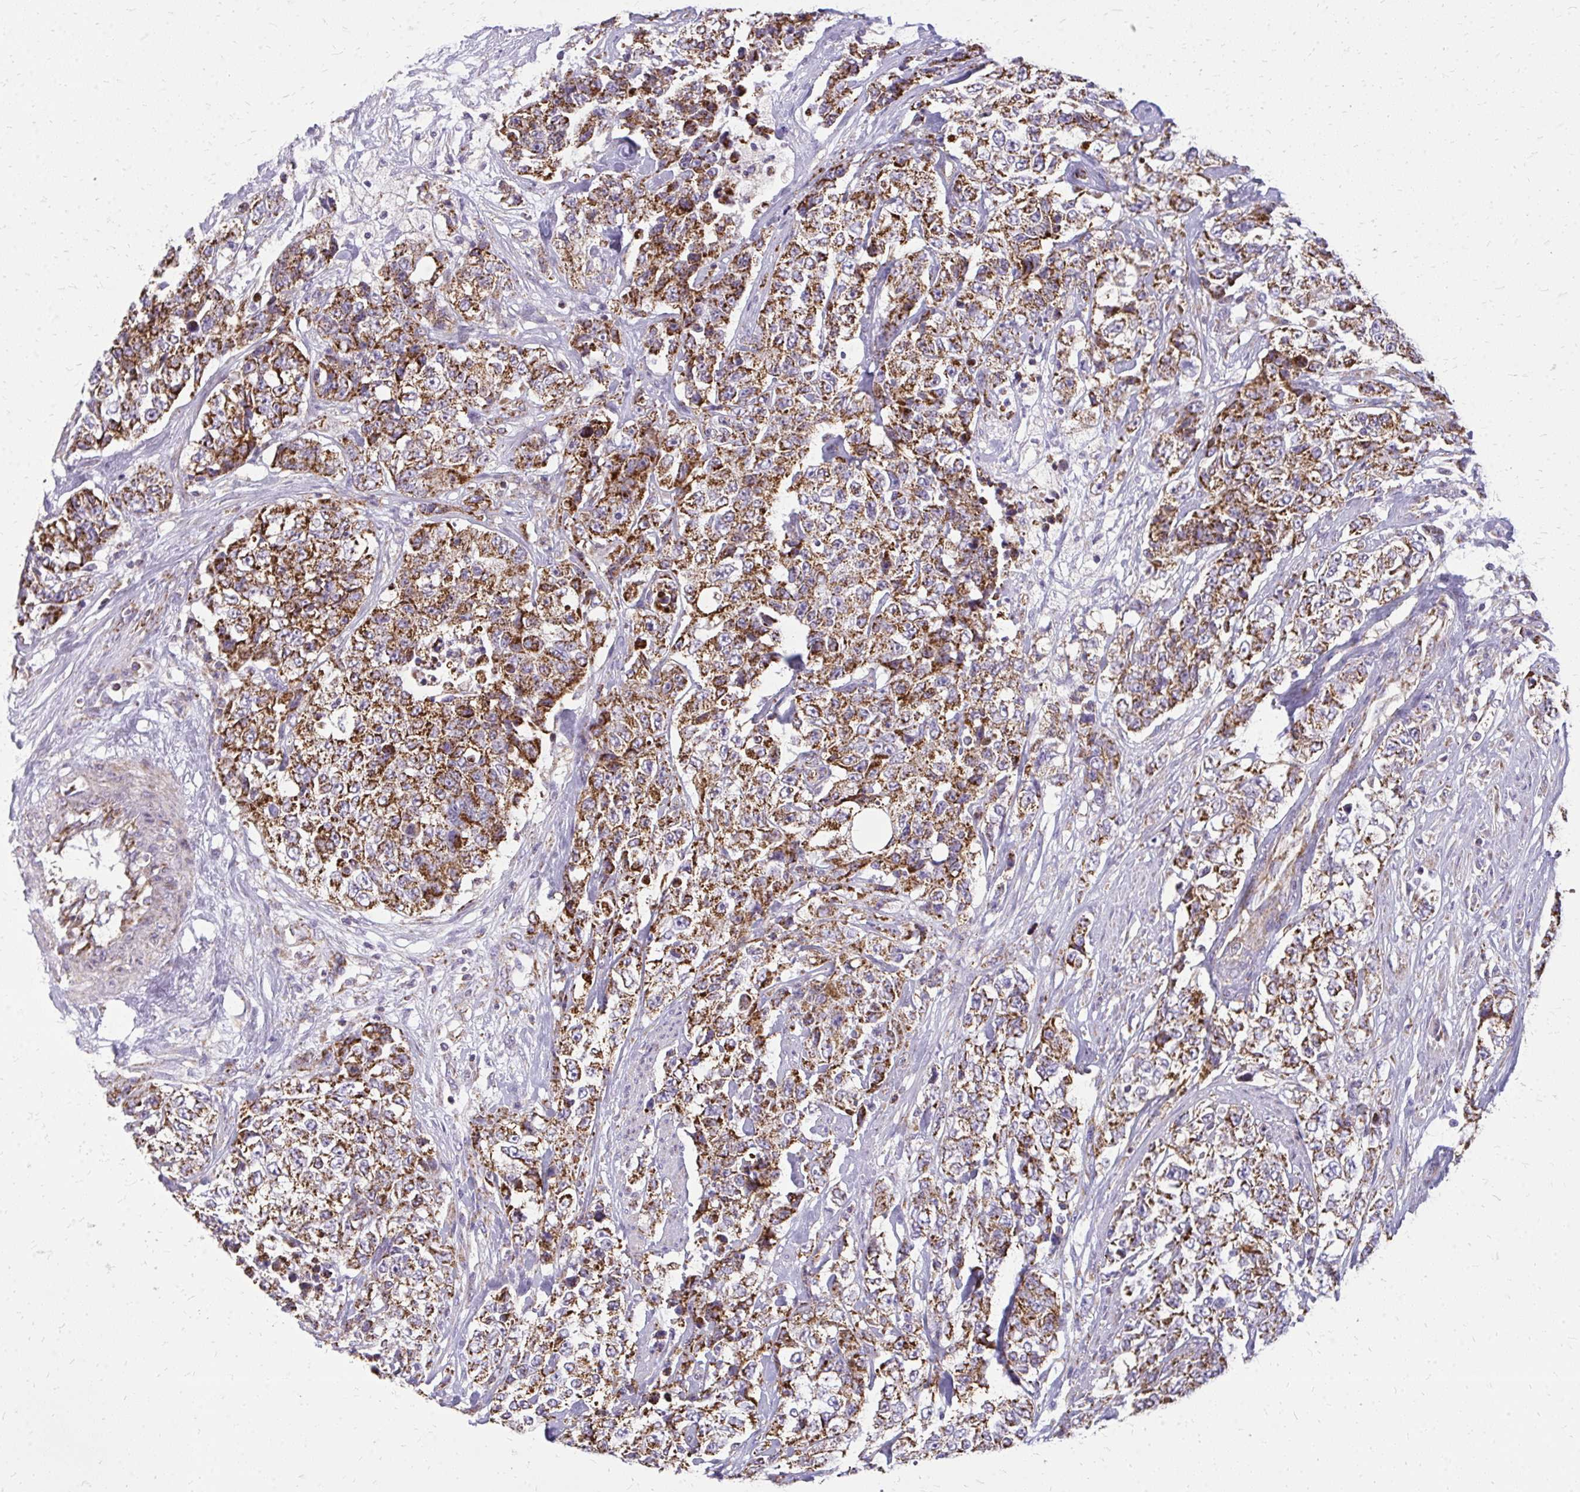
{"staining": {"intensity": "strong", "quantity": ">75%", "location": "cytoplasmic/membranous"}, "tissue": "urothelial cancer", "cell_type": "Tumor cells", "image_type": "cancer", "snomed": [{"axis": "morphology", "description": "Urothelial carcinoma, High grade"}, {"axis": "topography", "description": "Urinary bladder"}], "caption": "A brown stain shows strong cytoplasmic/membranous staining of a protein in human urothelial carcinoma (high-grade) tumor cells.", "gene": "IFIT1", "patient": {"sex": "female", "age": 78}}